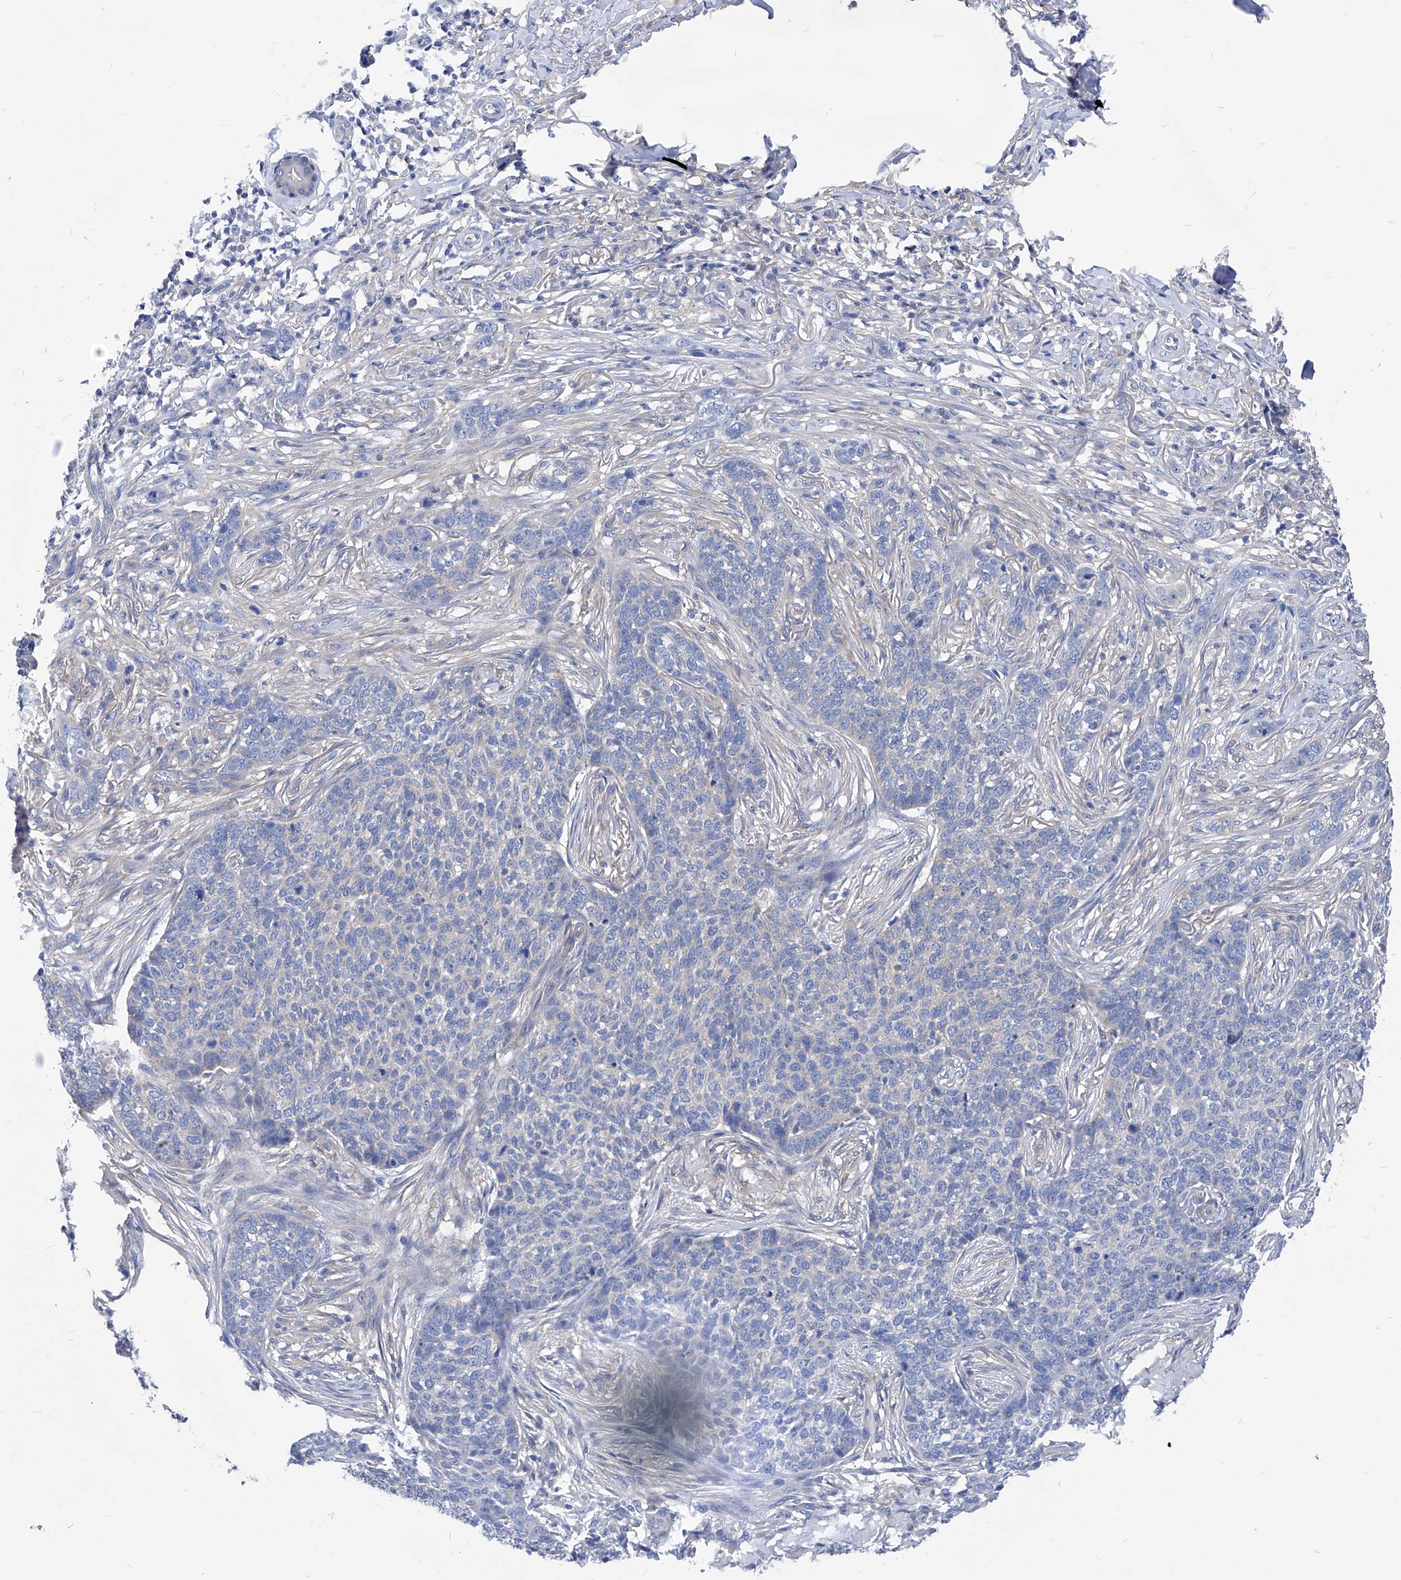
{"staining": {"intensity": "negative", "quantity": "none", "location": "none"}, "tissue": "skin cancer", "cell_type": "Tumor cells", "image_type": "cancer", "snomed": [{"axis": "morphology", "description": "Basal cell carcinoma"}, {"axis": "topography", "description": "Skin"}], "caption": "A histopathology image of human skin cancer (basal cell carcinoma) is negative for staining in tumor cells. (DAB (3,3'-diaminobenzidine) immunohistochemistry with hematoxylin counter stain).", "gene": "XPNPEP1", "patient": {"sex": "male", "age": 85}}